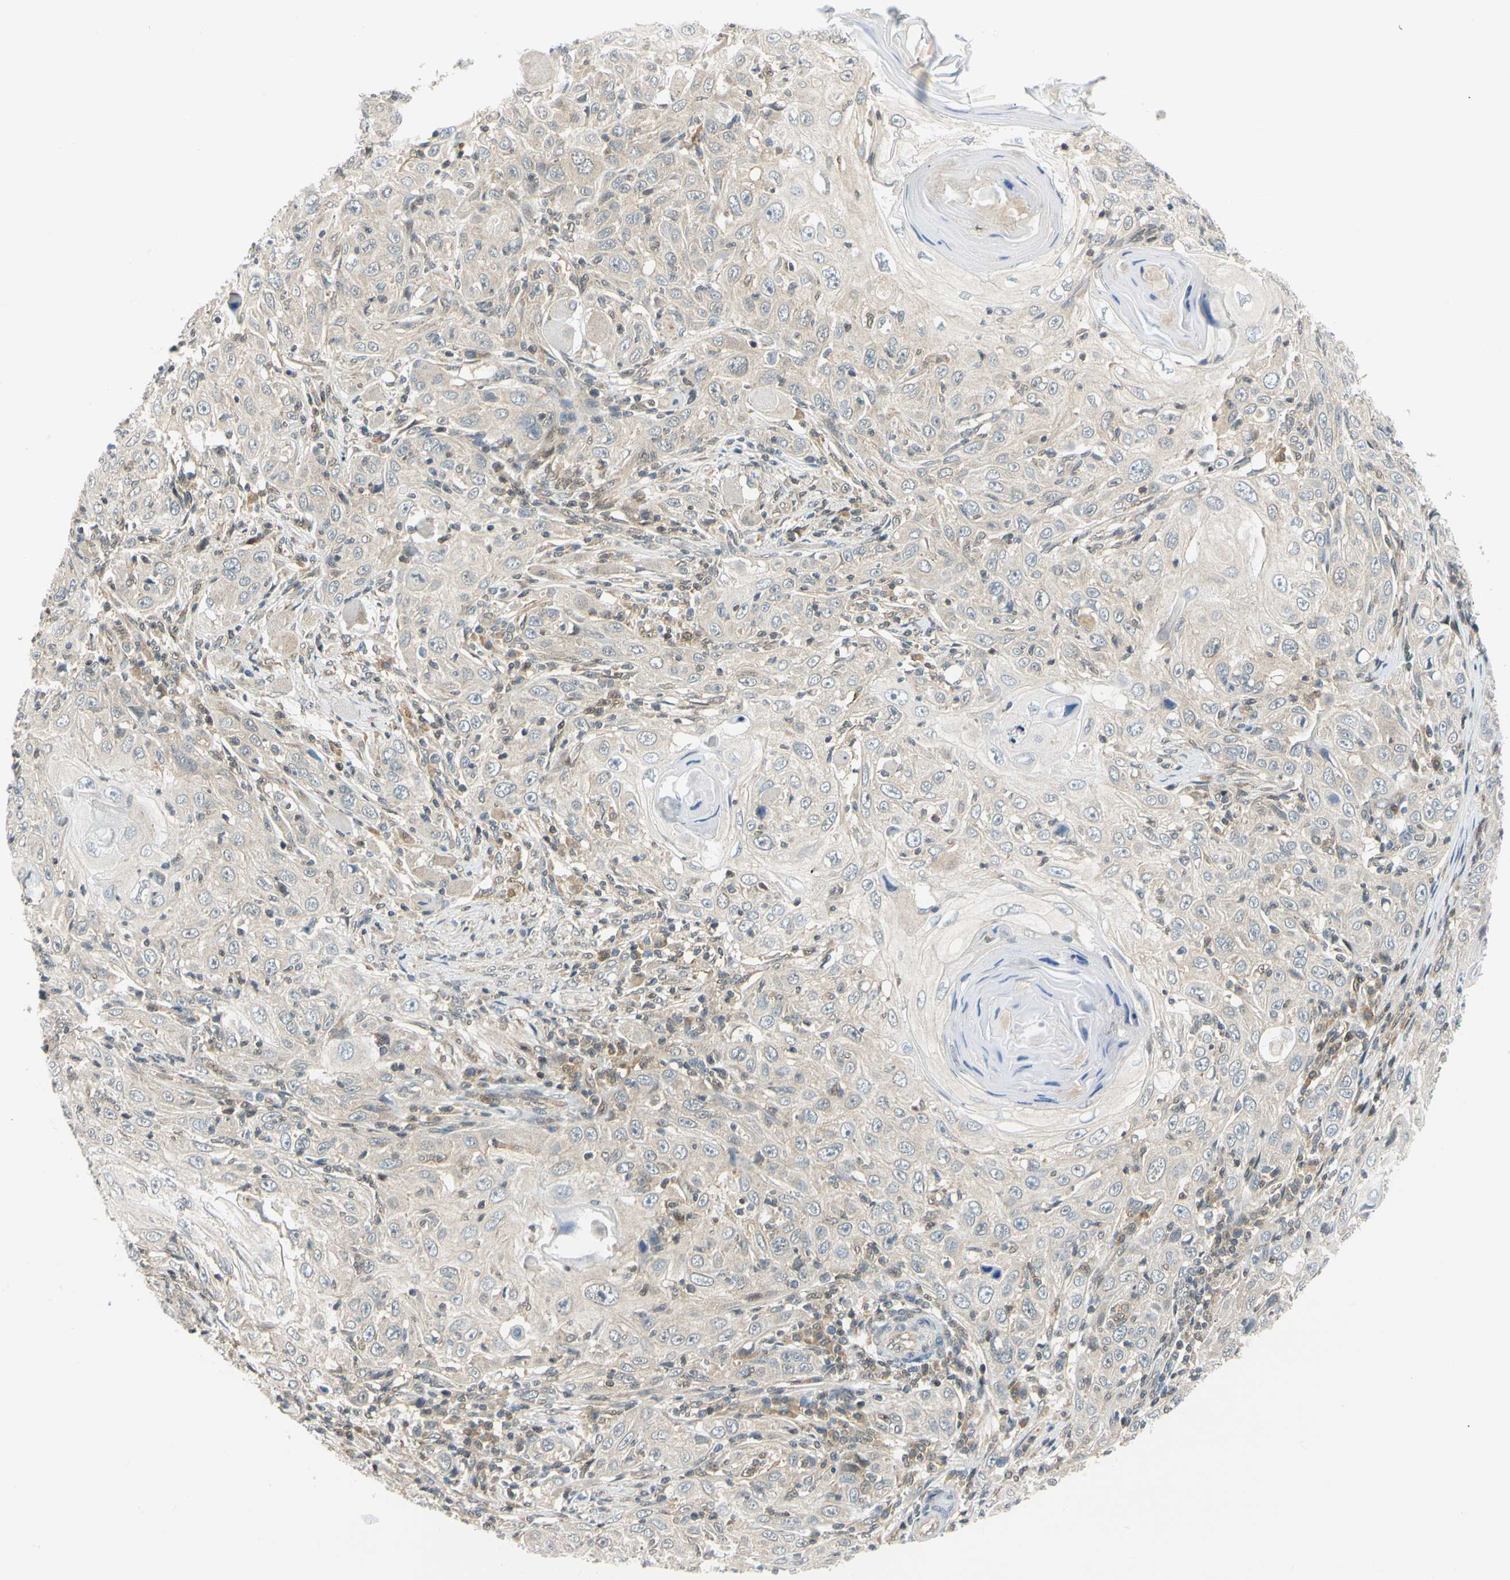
{"staining": {"intensity": "negative", "quantity": "none", "location": "none"}, "tissue": "skin cancer", "cell_type": "Tumor cells", "image_type": "cancer", "snomed": [{"axis": "morphology", "description": "Squamous cell carcinoma, NOS"}, {"axis": "topography", "description": "Skin"}], "caption": "Immunohistochemical staining of human squamous cell carcinoma (skin) displays no significant positivity in tumor cells.", "gene": "MAPK9", "patient": {"sex": "female", "age": 88}}